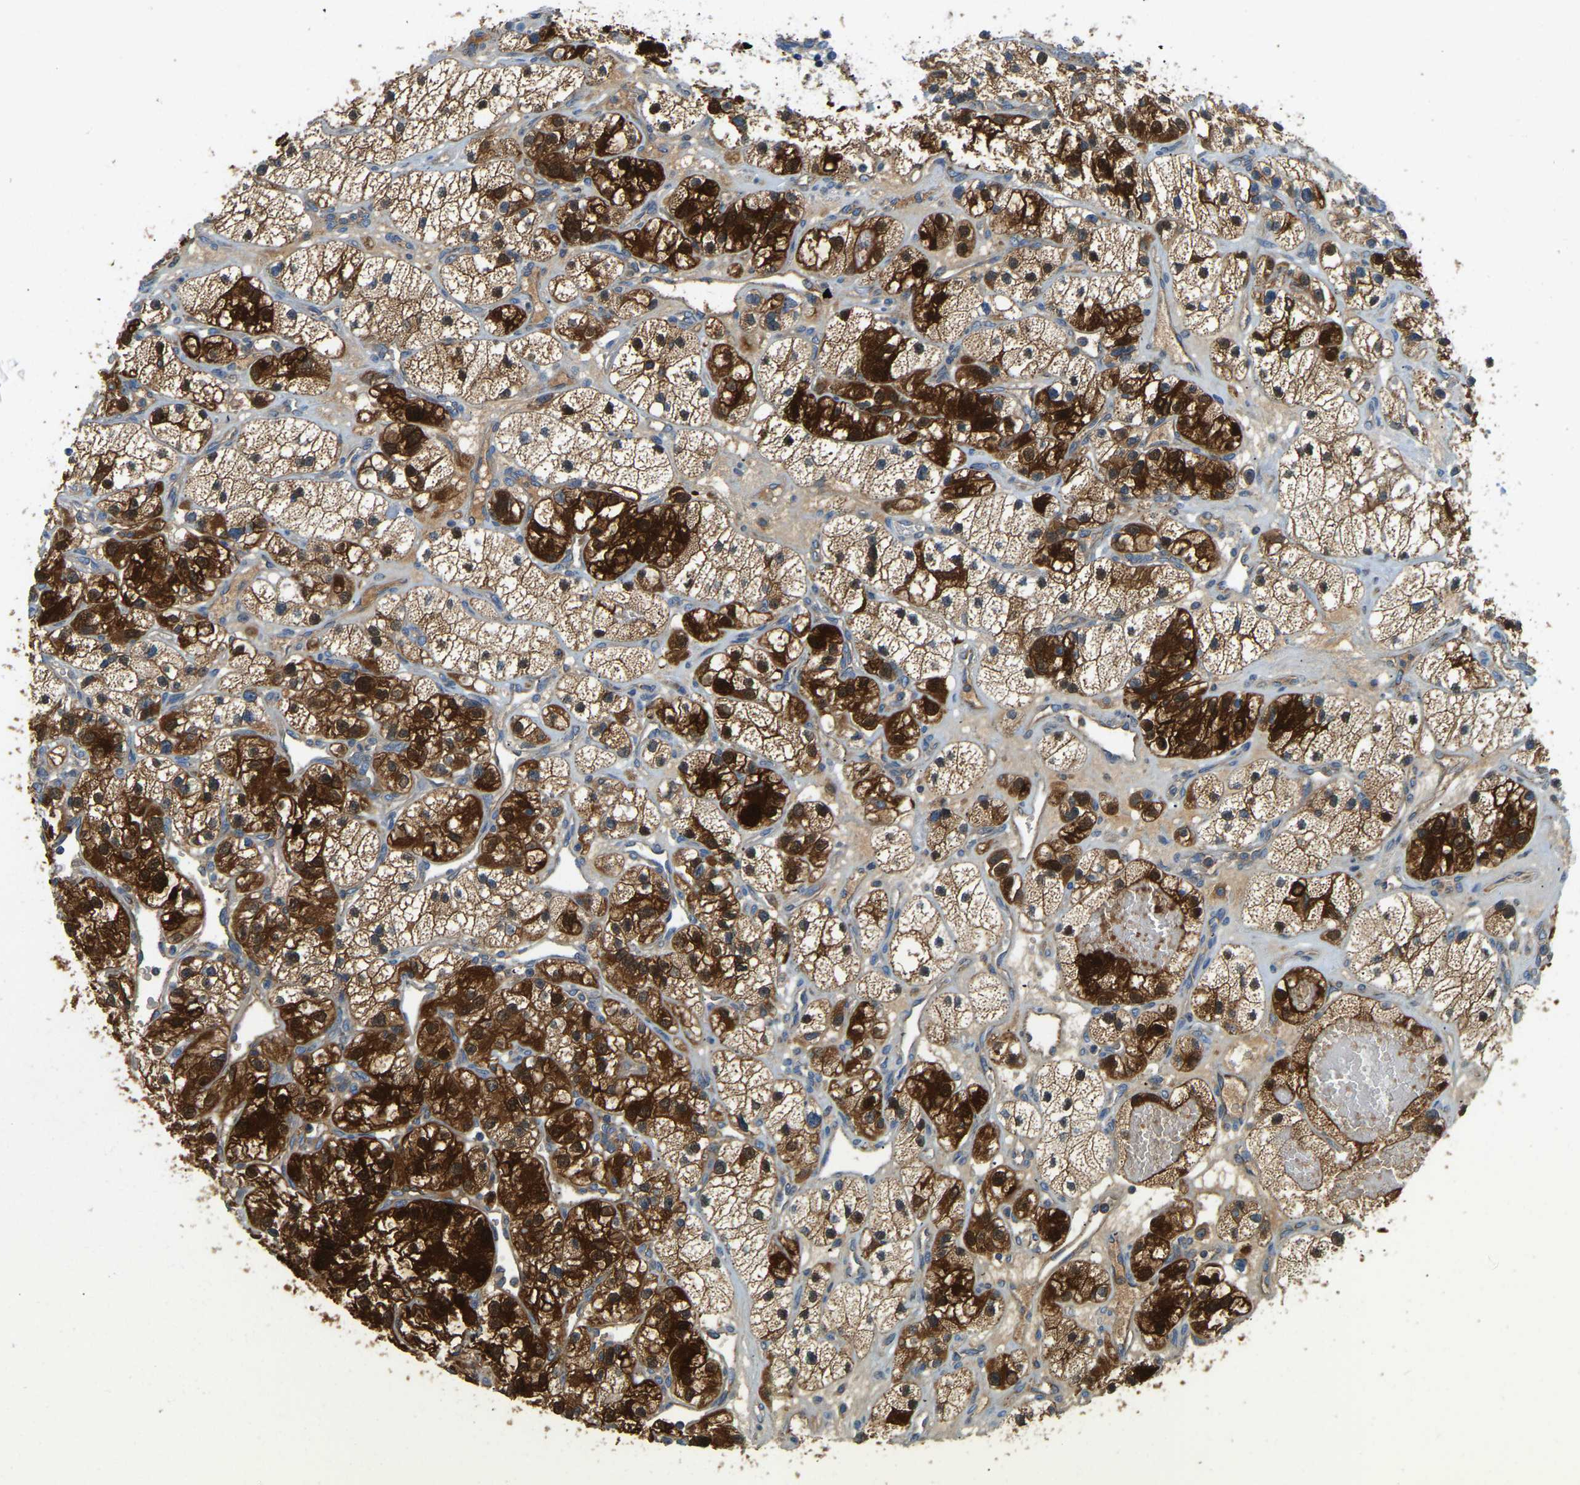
{"staining": {"intensity": "strong", "quantity": ">75%", "location": "cytoplasmic/membranous,nuclear"}, "tissue": "renal cancer", "cell_type": "Tumor cells", "image_type": "cancer", "snomed": [{"axis": "morphology", "description": "Adenocarcinoma, NOS"}, {"axis": "topography", "description": "Kidney"}], "caption": "A high-resolution histopathology image shows immunohistochemistry staining of renal cancer (adenocarcinoma), which displays strong cytoplasmic/membranous and nuclear staining in about >75% of tumor cells.", "gene": "GDA", "patient": {"sex": "female", "age": 57}}